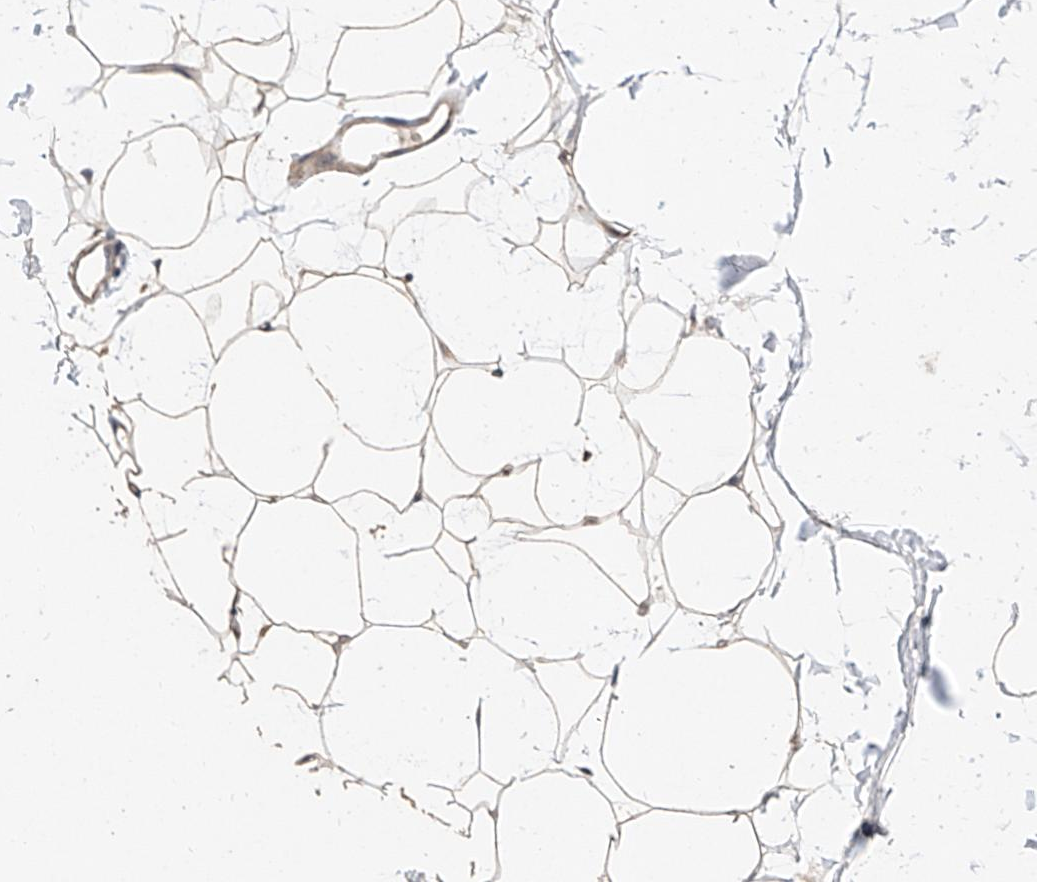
{"staining": {"intensity": "weak", "quantity": "<25%", "location": "cytoplasmic/membranous"}, "tissue": "adipose tissue", "cell_type": "Adipocytes", "image_type": "normal", "snomed": [{"axis": "morphology", "description": "Normal tissue, NOS"}, {"axis": "topography", "description": "Breast"}], "caption": "Protein analysis of benign adipose tissue reveals no significant staining in adipocytes. The staining is performed using DAB (3,3'-diaminobenzidine) brown chromogen with nuclei counter-stained in using hematoxylin.", "gene": "MFSD4B", "patient": {"sex": "female", "age": 23}}